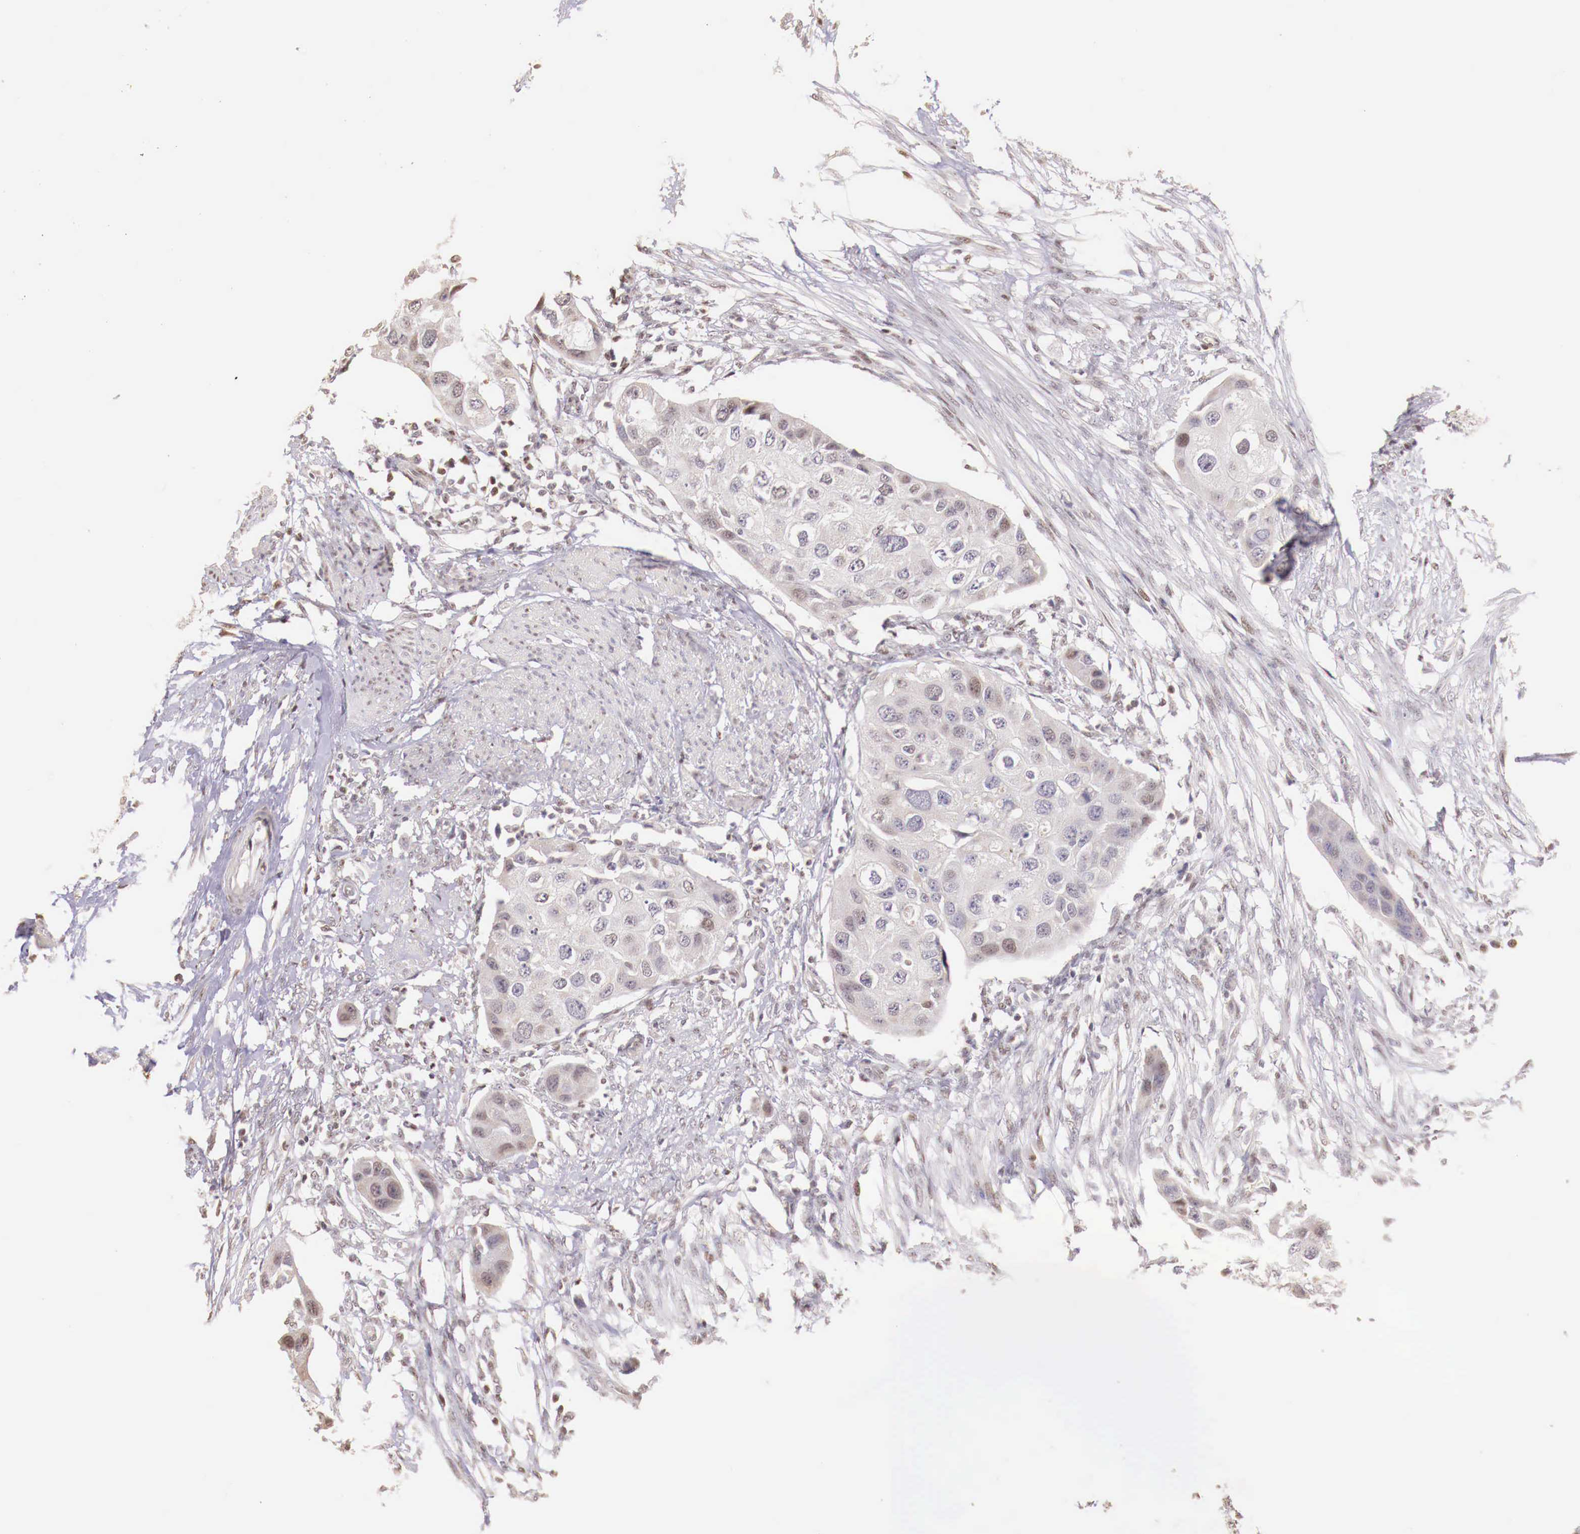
{"staining": {"intensity": "weak", "quantity": "<25%", "location": "nuclear"}, "tissue": "urothelial cancer", "cell_type": "Tumor cells", "image_type": "cancer", "snomed": [{"axis": "morphology", "description": "Urothelial carcinoma, High grade"}, {"axis": "topography", "description": "Urinary bladder"}], "caption": "This is an immunohistochemistry (IHC) micrograph of human urothelial carcinoma (high-grade). There is no staining in tumor cells.", "gene": "SP1", "patient": {"sex": "male", "age": 55}}